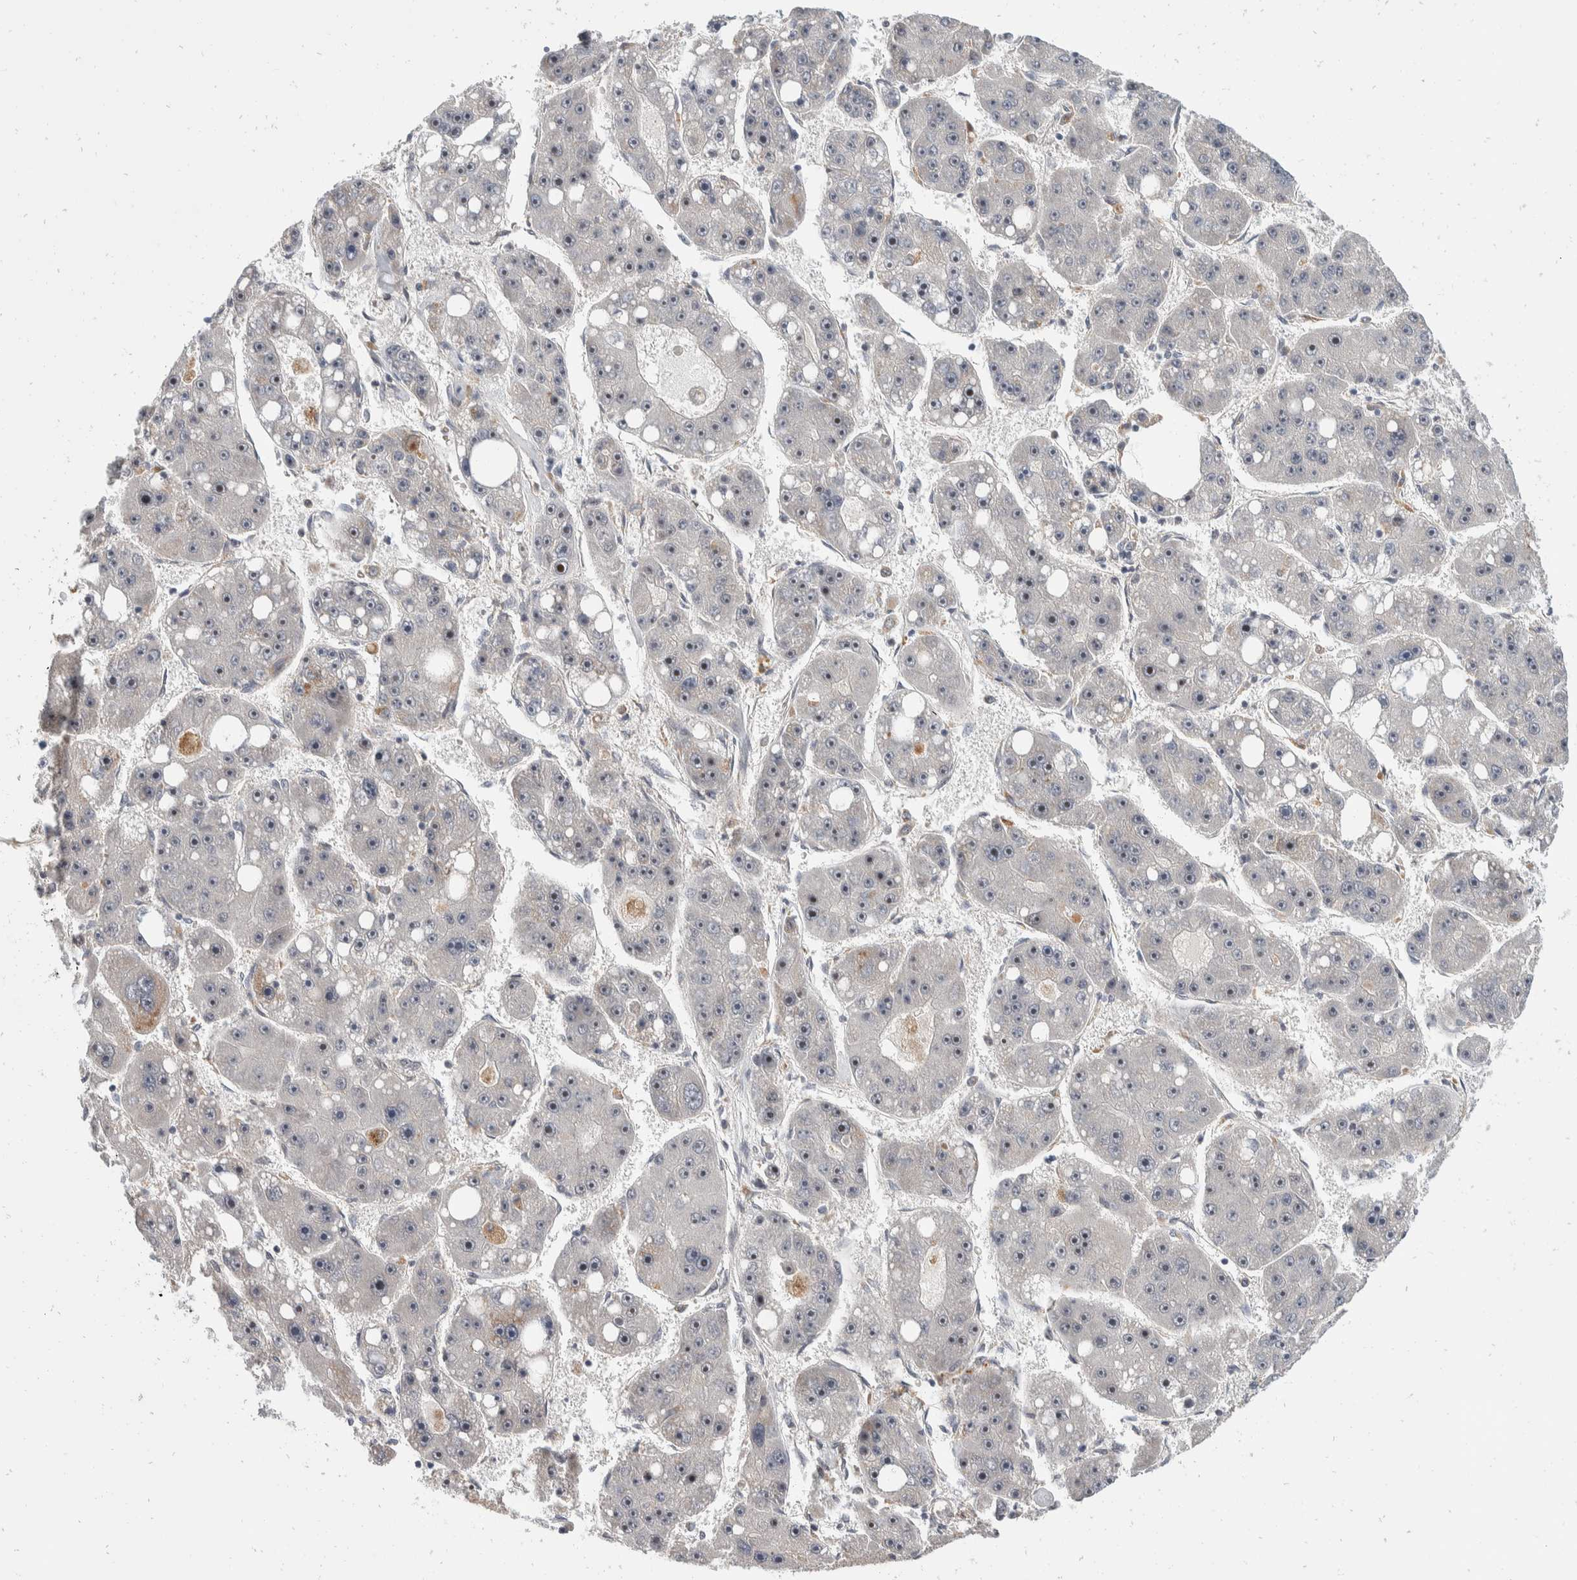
{"staining": {"intensity": "moderate", "quantity": "<25%", "location": "nuclear"}, "tissue": "liver cancer", "cell_type": "Tumor cells", "image_type": "cancer", "snomed": [{"axis": "morphology", "description": "Carcinoma, Hepatocellular, NOS"}, {"axis": "topography", "description": "Liver"}], "caption": "Hepatocellular carcinoma (liver) stained with IHC displays moderate nuclear positivity in about <25% of tumor cells. (DAB IHC with brightfield microscopy, high magnification).", "gene": "ZNF703", "patient": {"sex": "female", "age": 61}}